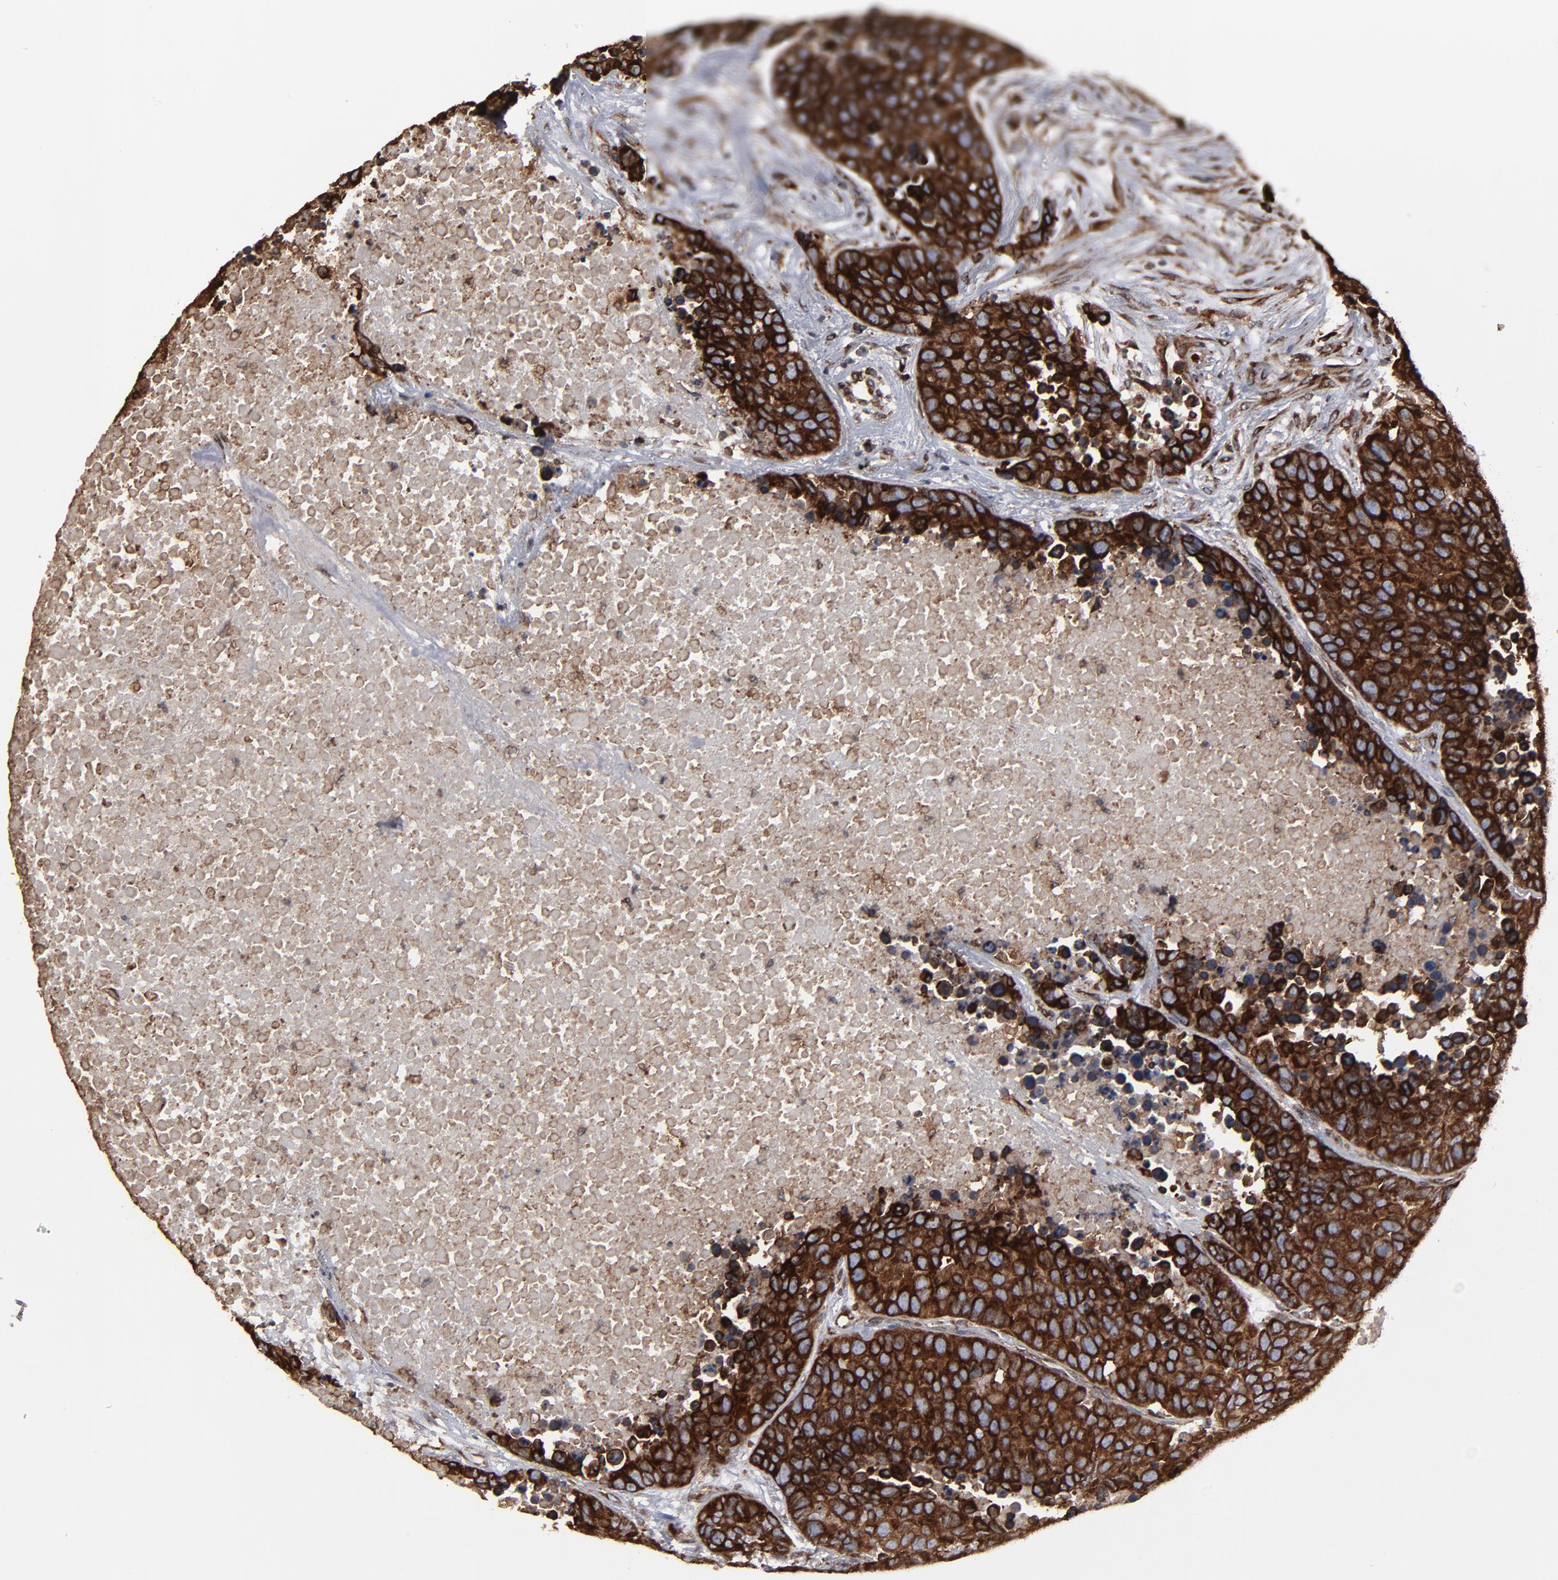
{"staining": {"intensity": "strong", "quantity": ">75%", "location": "cytoplasmic/membranous"}, "tissue": "carcinoid", "cell_type": "Tumor cells", "image_type": "cancer", "snomed": [{"axis": "morphology", "description": "Carcinoid, malignant, NOS"}, {"axis": "topography", "description": "Lung"}], "caption": "Protein positivity by IHC reveals strong cytoplasmic/membranous positivity in about >75% of tumor cells in carcinoid.", "gene": "CNIH1", "patient": {"sex": "male", "age": 60}}